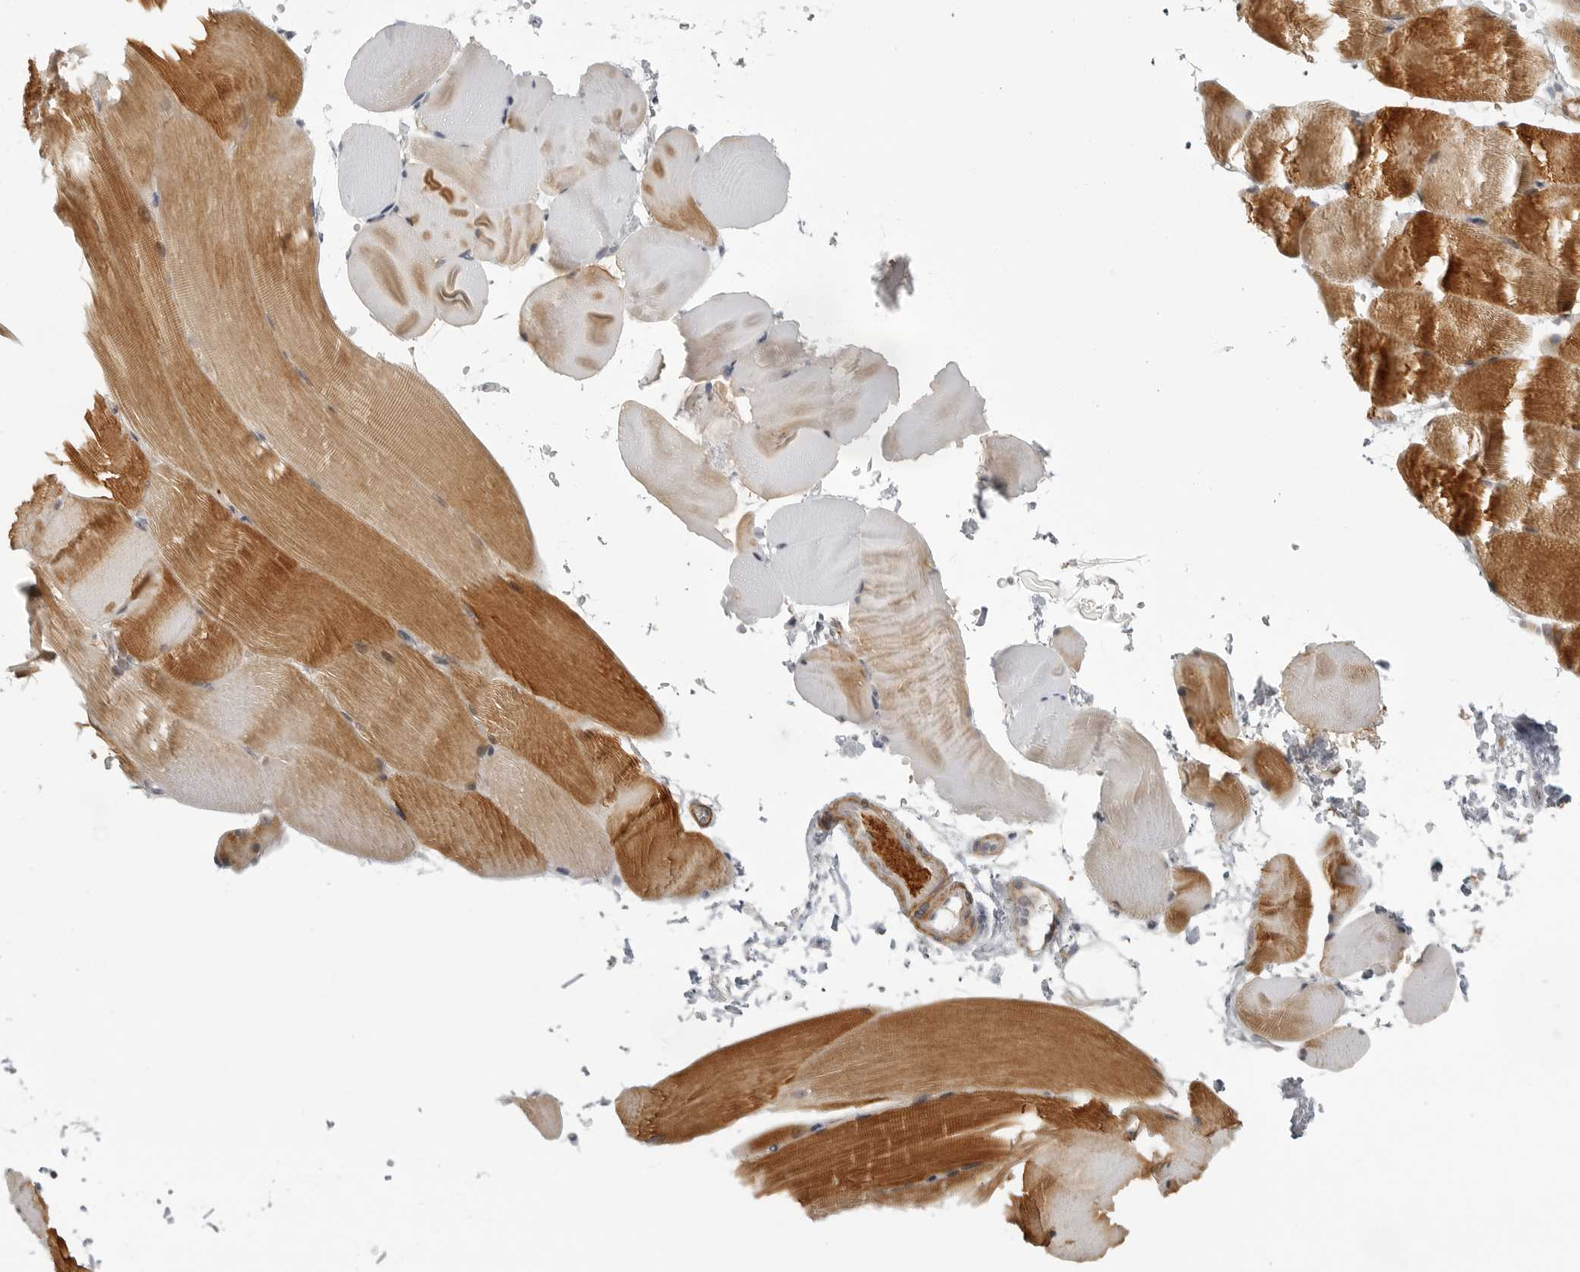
{"staining": {"intensity": "moderate", "quantity": "25%-75%", "location": "cytoplasmic/membranous,nuclear"}, "tissue": "skeletal muscle", "cell_type": "Myocytes", "image_type": "normal", "snomed": [{"axis": "morphology", "description": "Normal tissue, NOS"}, {"axis": "topography", "description": "Skeletal muscle"}, {"axis": "topography", "description": "Parathyroid gland"}], "caption": "Myocytes demonstrate medium levels of moderate cytoplasmic/membranous,nuclear expression in about 25%-75% of cells in unremarkable human skeletal muscle. Using DAB (brown) and hematoxylin (blue) stains, captured at high magnification using brightfield microscopy.", "gene": "TUT4", "patient": {"sex": "female", "age": 37}}